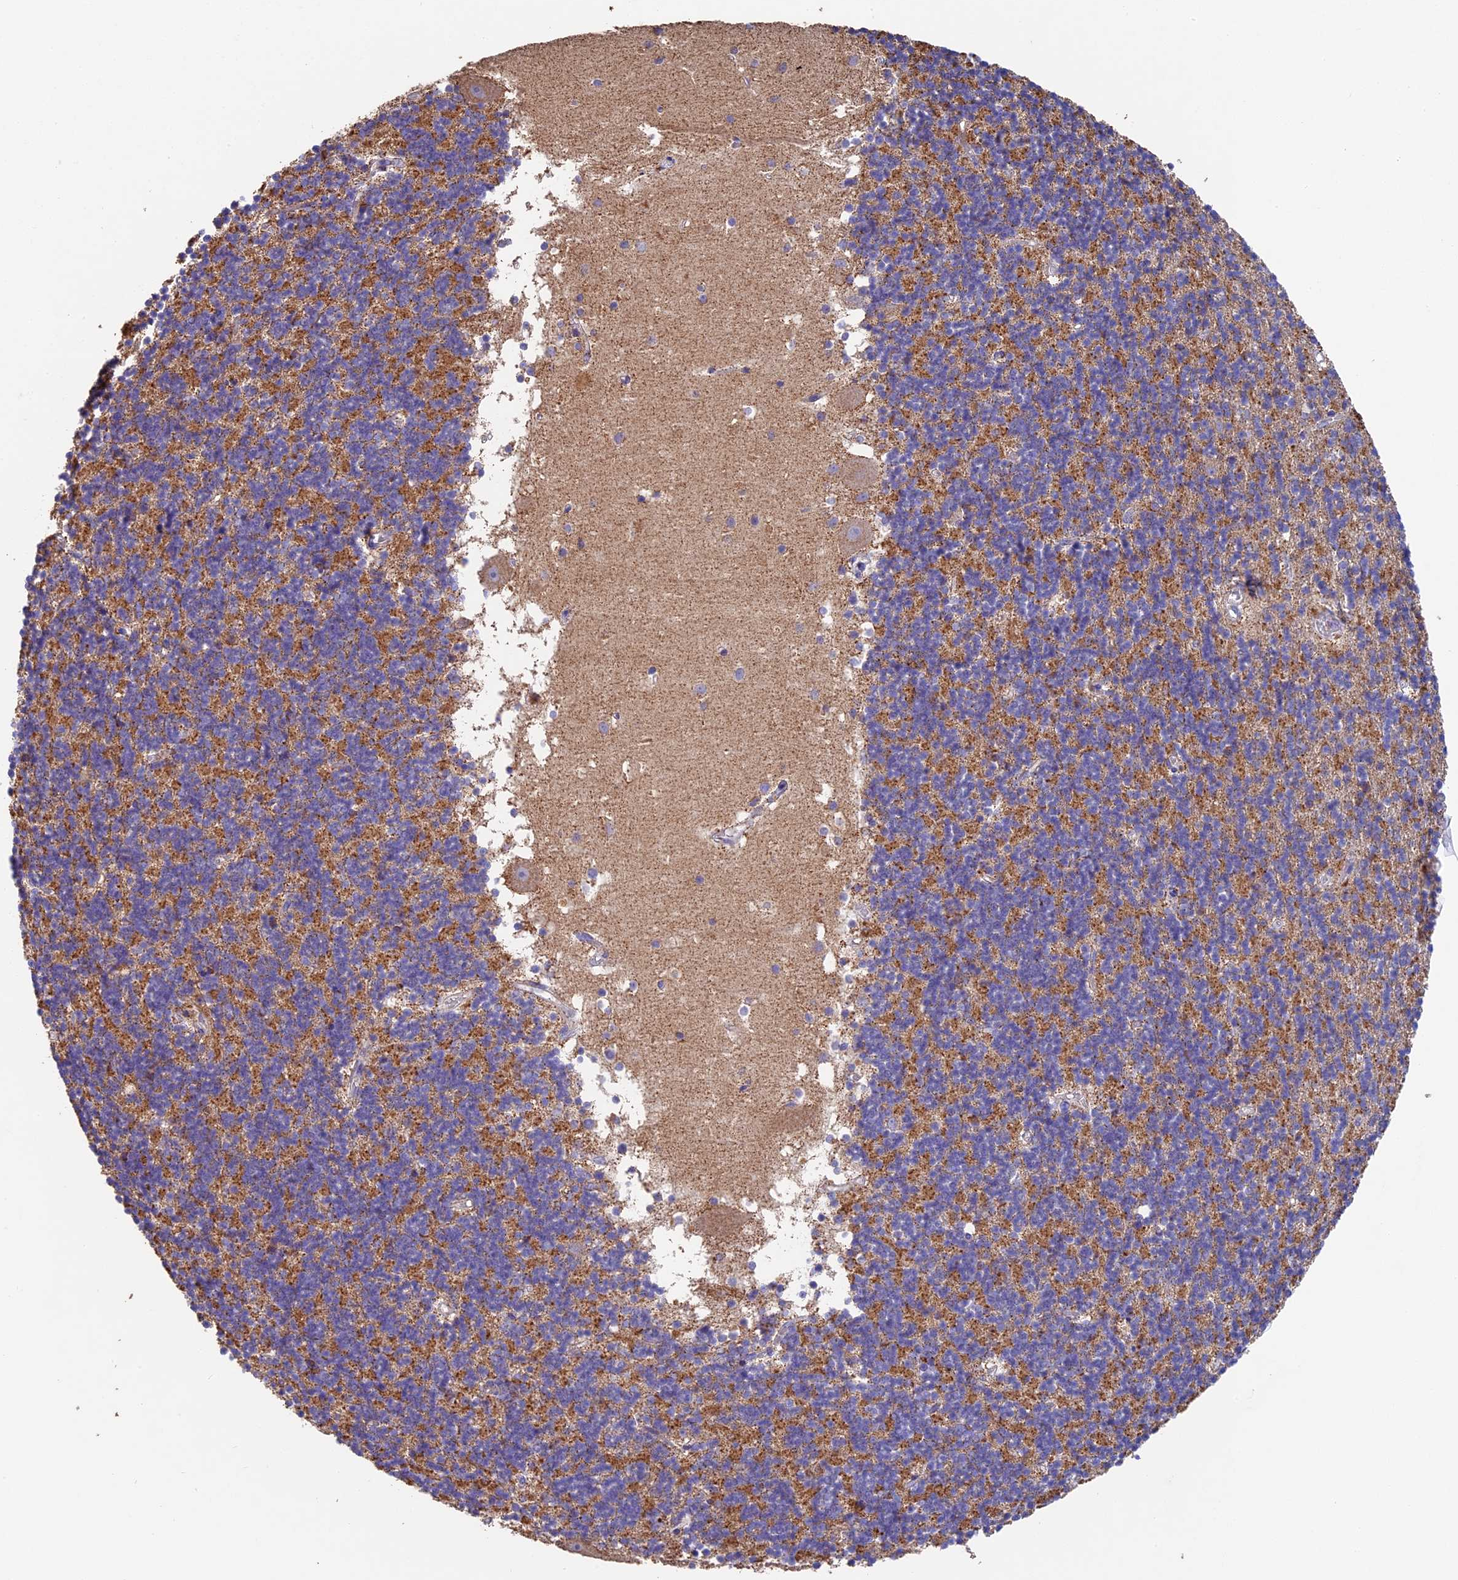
{"staining": {"intensity": "moderate", "quantity": ">75%", "location": "cytoplasmic/membranous"}, "tissue": "cerebellum", "cell_type": "Cells in granular layer", "image_type": "normal", "snomed": [{"axis": "morphology", "description": "Normal tissue, NOS"}, {"axis": "topography", "description": "Cerebellum"}], "caption": "The image shows staining of benign cerebellum, revealing moderate cytoplasmic/membranous protein expression (brown color) within cells in granular layer.", "gene": "ADAT1", "patient": {"sex": "male", "age": 54}}